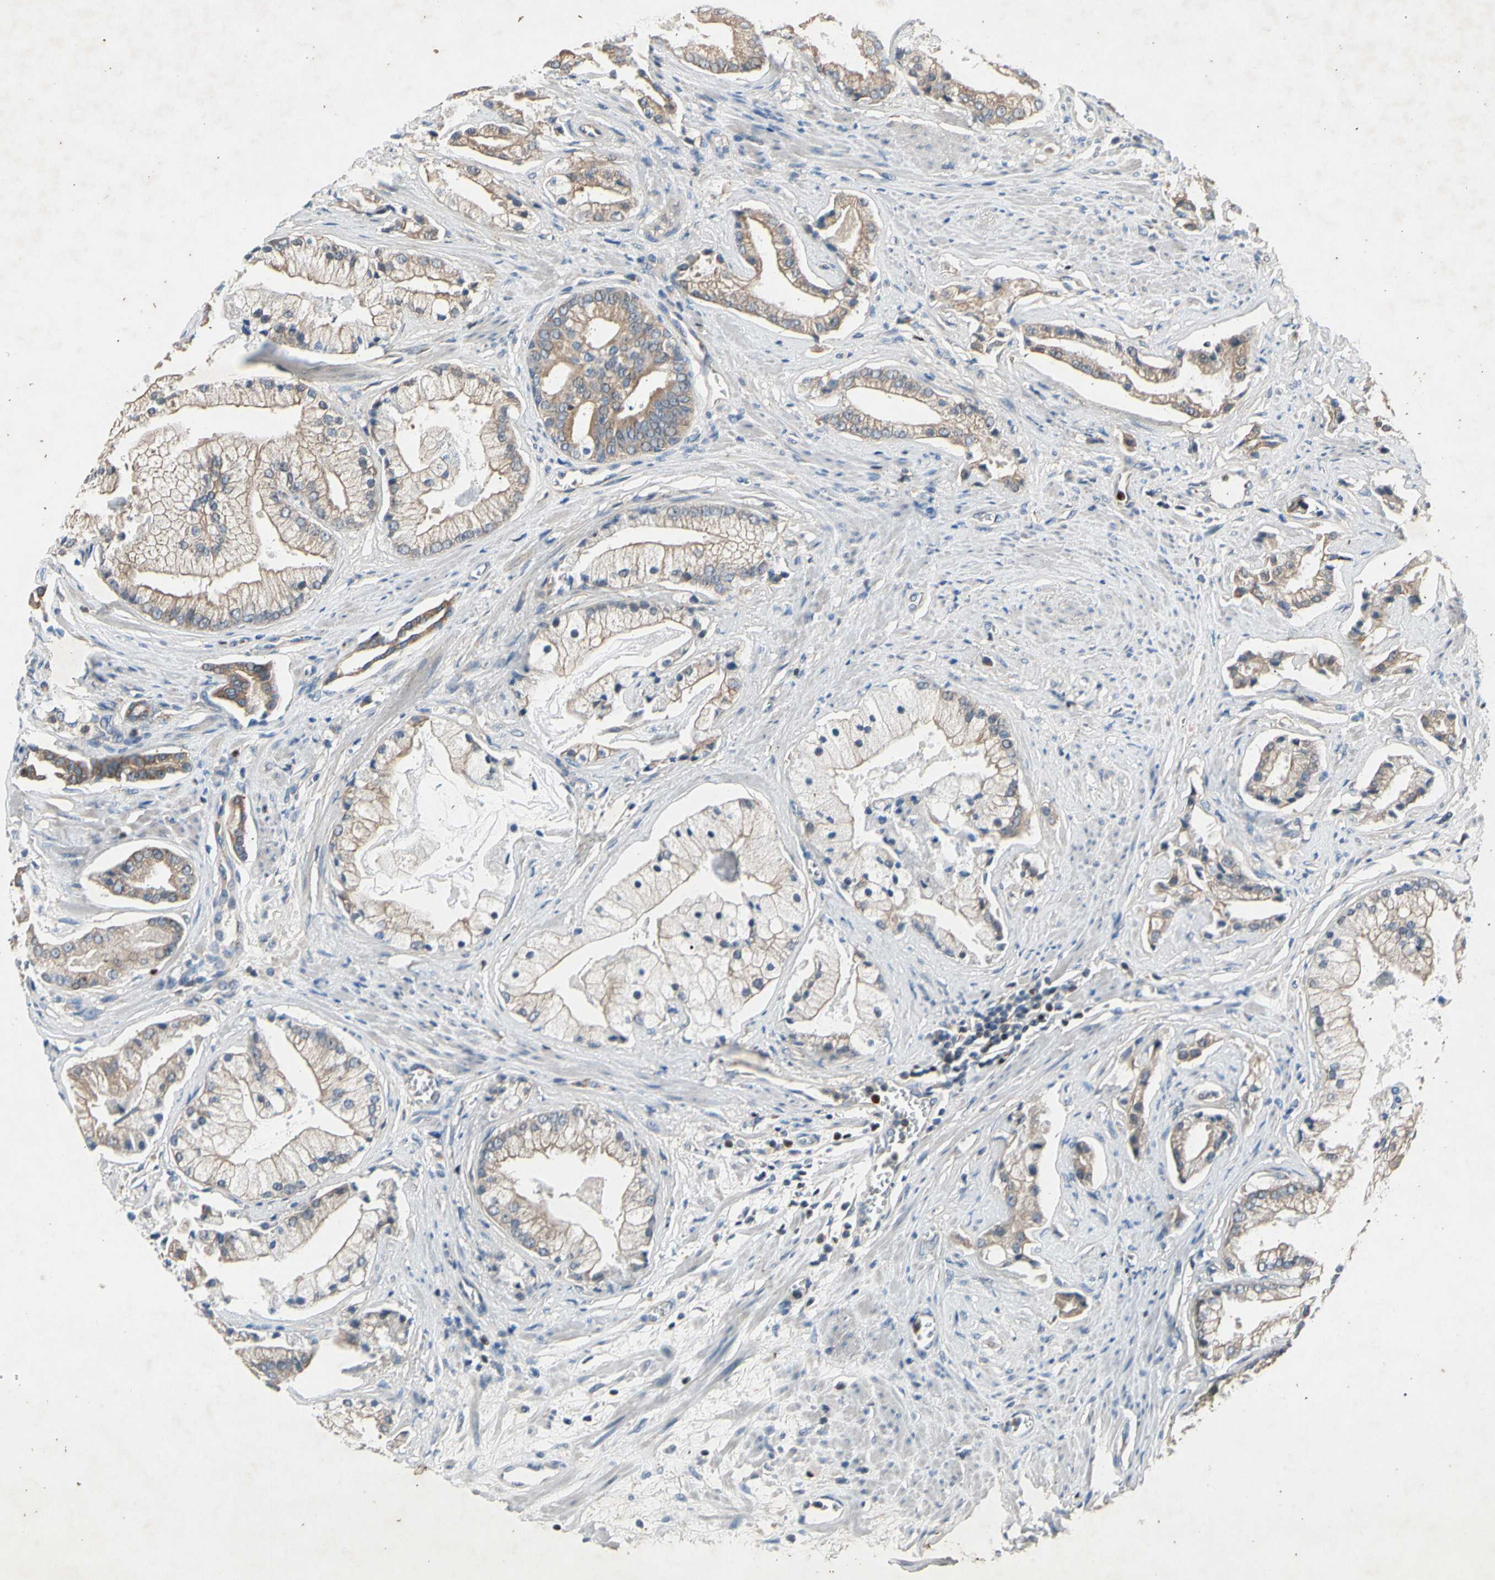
{"staining": {"intensity": "weak", "quantity": ">75%", "location": "cytoplasmic/membranous"}, "tissue": "prostate cancer", "cell_type": "Tumor cells", "image_type": "cancer", "snomed": [{"axis": "morphology", "description": "Adenocarcinoma, High grade"}, {"axis": "topography", "description": "Prostate"}], "caption": "Immunohistochemical staining of prostate cancer exhibits weak cytoplasmic/membranous protein staining in about >75% of tumor cells.", "gene": "TBX21", "patient": {"sex": "male", "age": 67}}